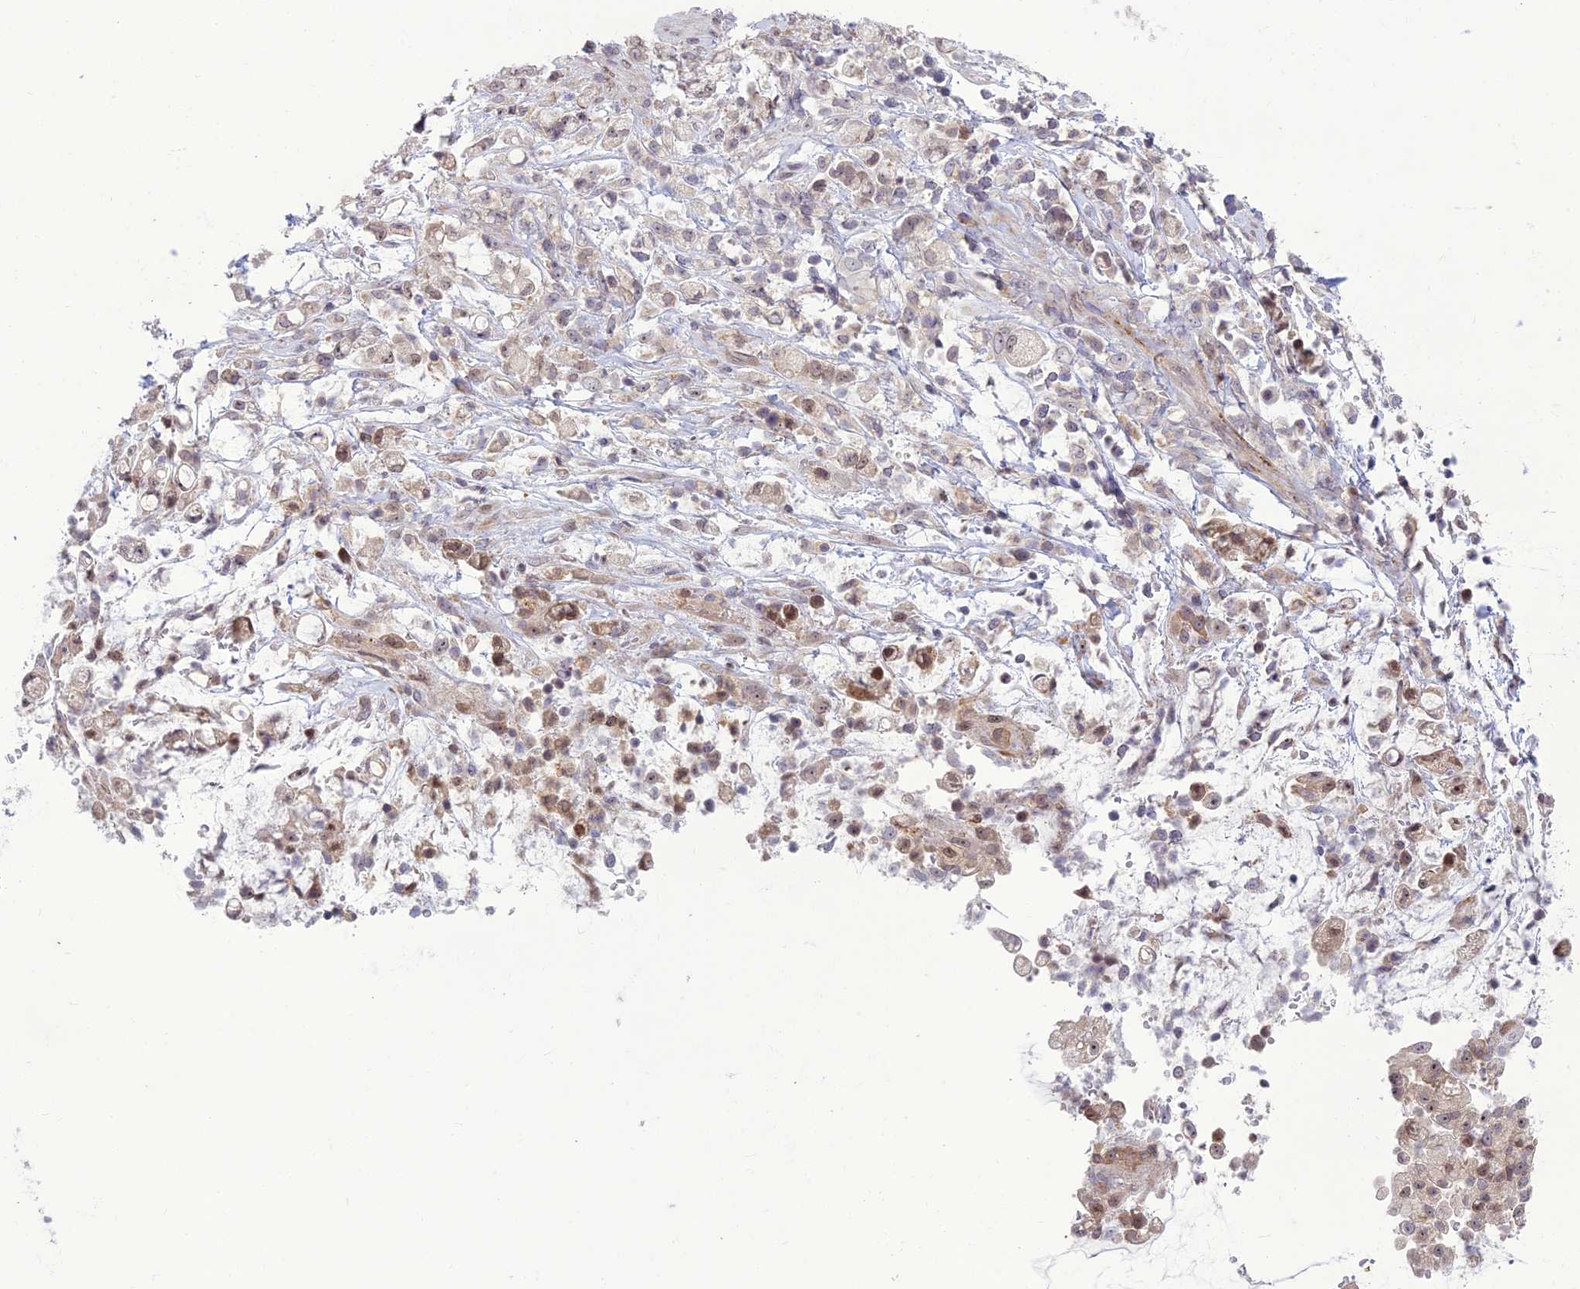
{"staining": {"intensity": "negative", "quantity": "none", "location": "none"}, "tissue": "stomach cancer", "cell_type": "Tumor cells", "image_type": "cancer", "snomed": [{"axis": "morphology", "description": "Adenocarcinoma, NOS"}, {"axis": "topography", "description": "Stomach"}], "caption": "The photomicrograph shows no staining of tumor cells in stomach cancer (adenocarcinoma). (DAB IHC, high magnification).", "gene": "DTX2", "patient": {"sex": "female", "age": 60}}